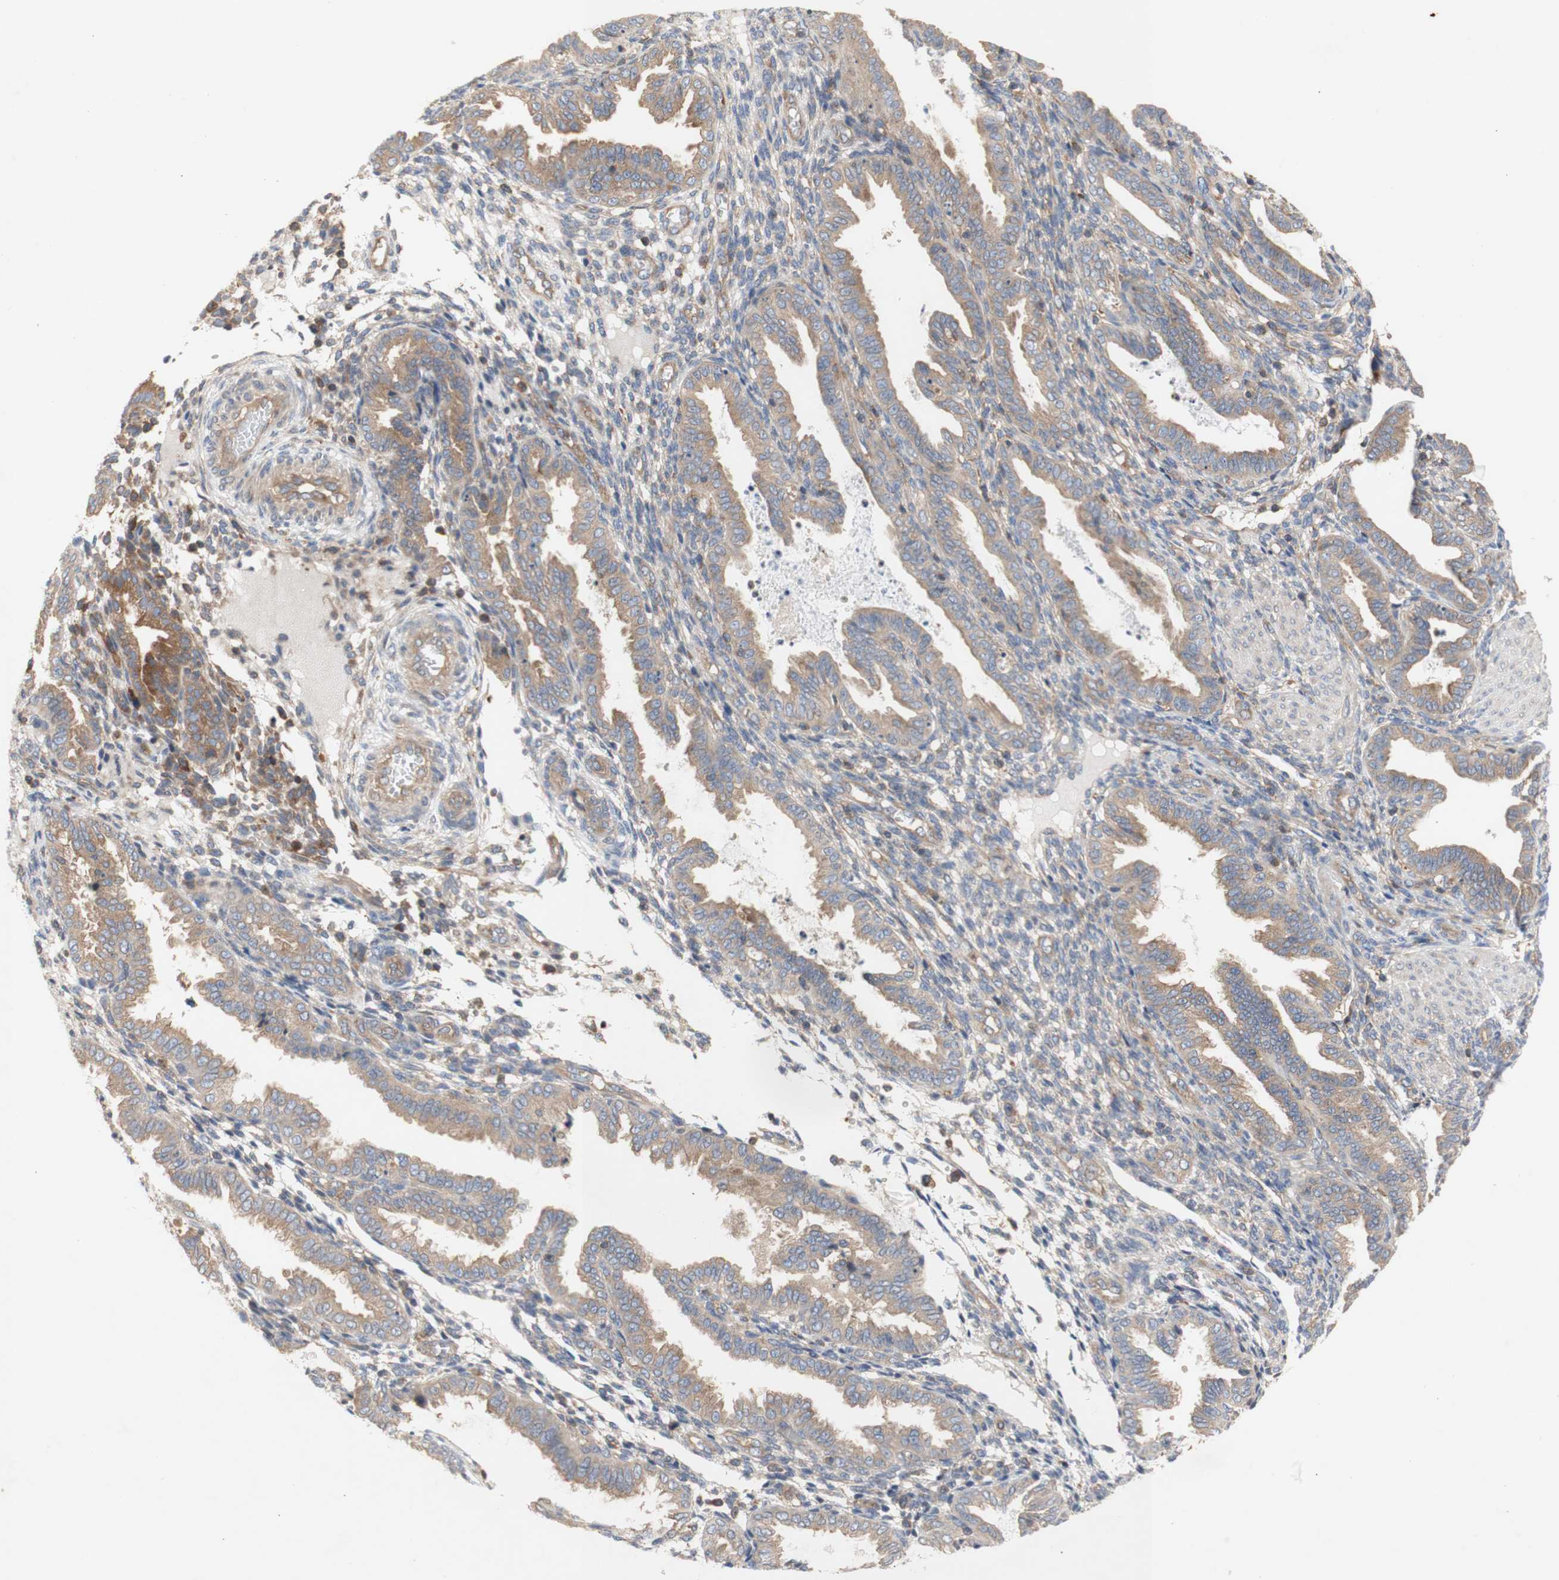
{"staining": {"intensity": "weak", "quantity": ">75%", "location": "cytoplasmic/membranous"}, "tissue": "endometrium", "cell_type": "Cells in endometrial stroma", "image_type": "normal", "snomed": [{"axis": "morphology", "description": "Normal tissue, NOS"}, {"axis": "topography", "description": "Endometrium"}], "caption": "Immunohistochemical staining of normal human endometrium reveals weak cytoplasmic/membranous protein positivity in approximately >75% of cells in endometrial stroma.", "gene": "IKBKG", "patient": {"sex": "female", "age": 33}}